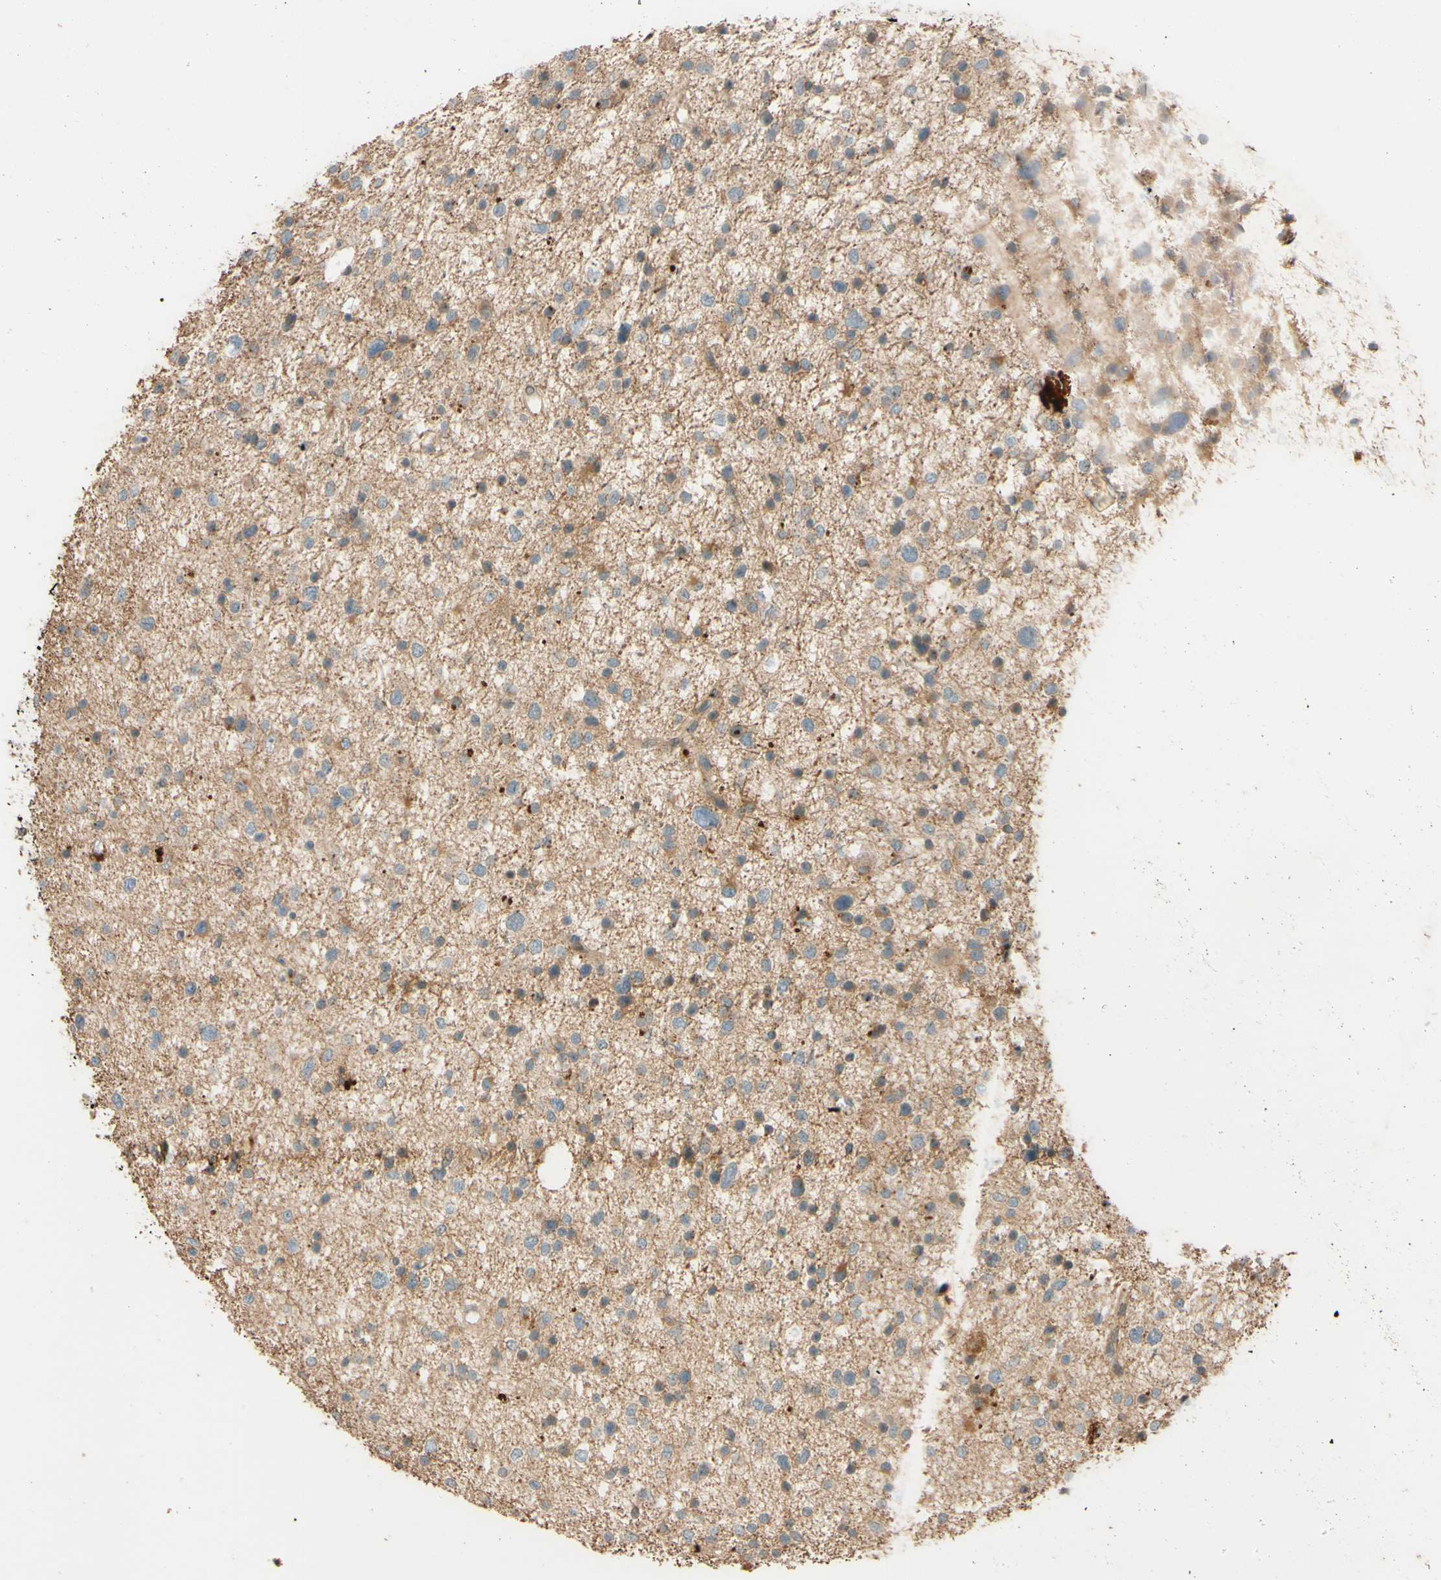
{"staining": {"intensity": "weak", "quantity": "25%-75%", "location": "cytoplasmic/membranous"}, "tissue": "glioma", "cell_type": "Tumor cells", "image_type": "cancer", "snomed": [{"axis": "morphology", "description": "Glioma, malignant, Low grade"}, {"axis": "topography", "description": "Brain"}], "caption": "Malignant glioma (low-grade) tissue demonstrates weak cytoplasmic/membranous staining in approximately 25%-75% of tumor cells, visualized by immunohistochemistry.", "gene": "RNF19A", "patient": {"sex": "female", "age": 37}}